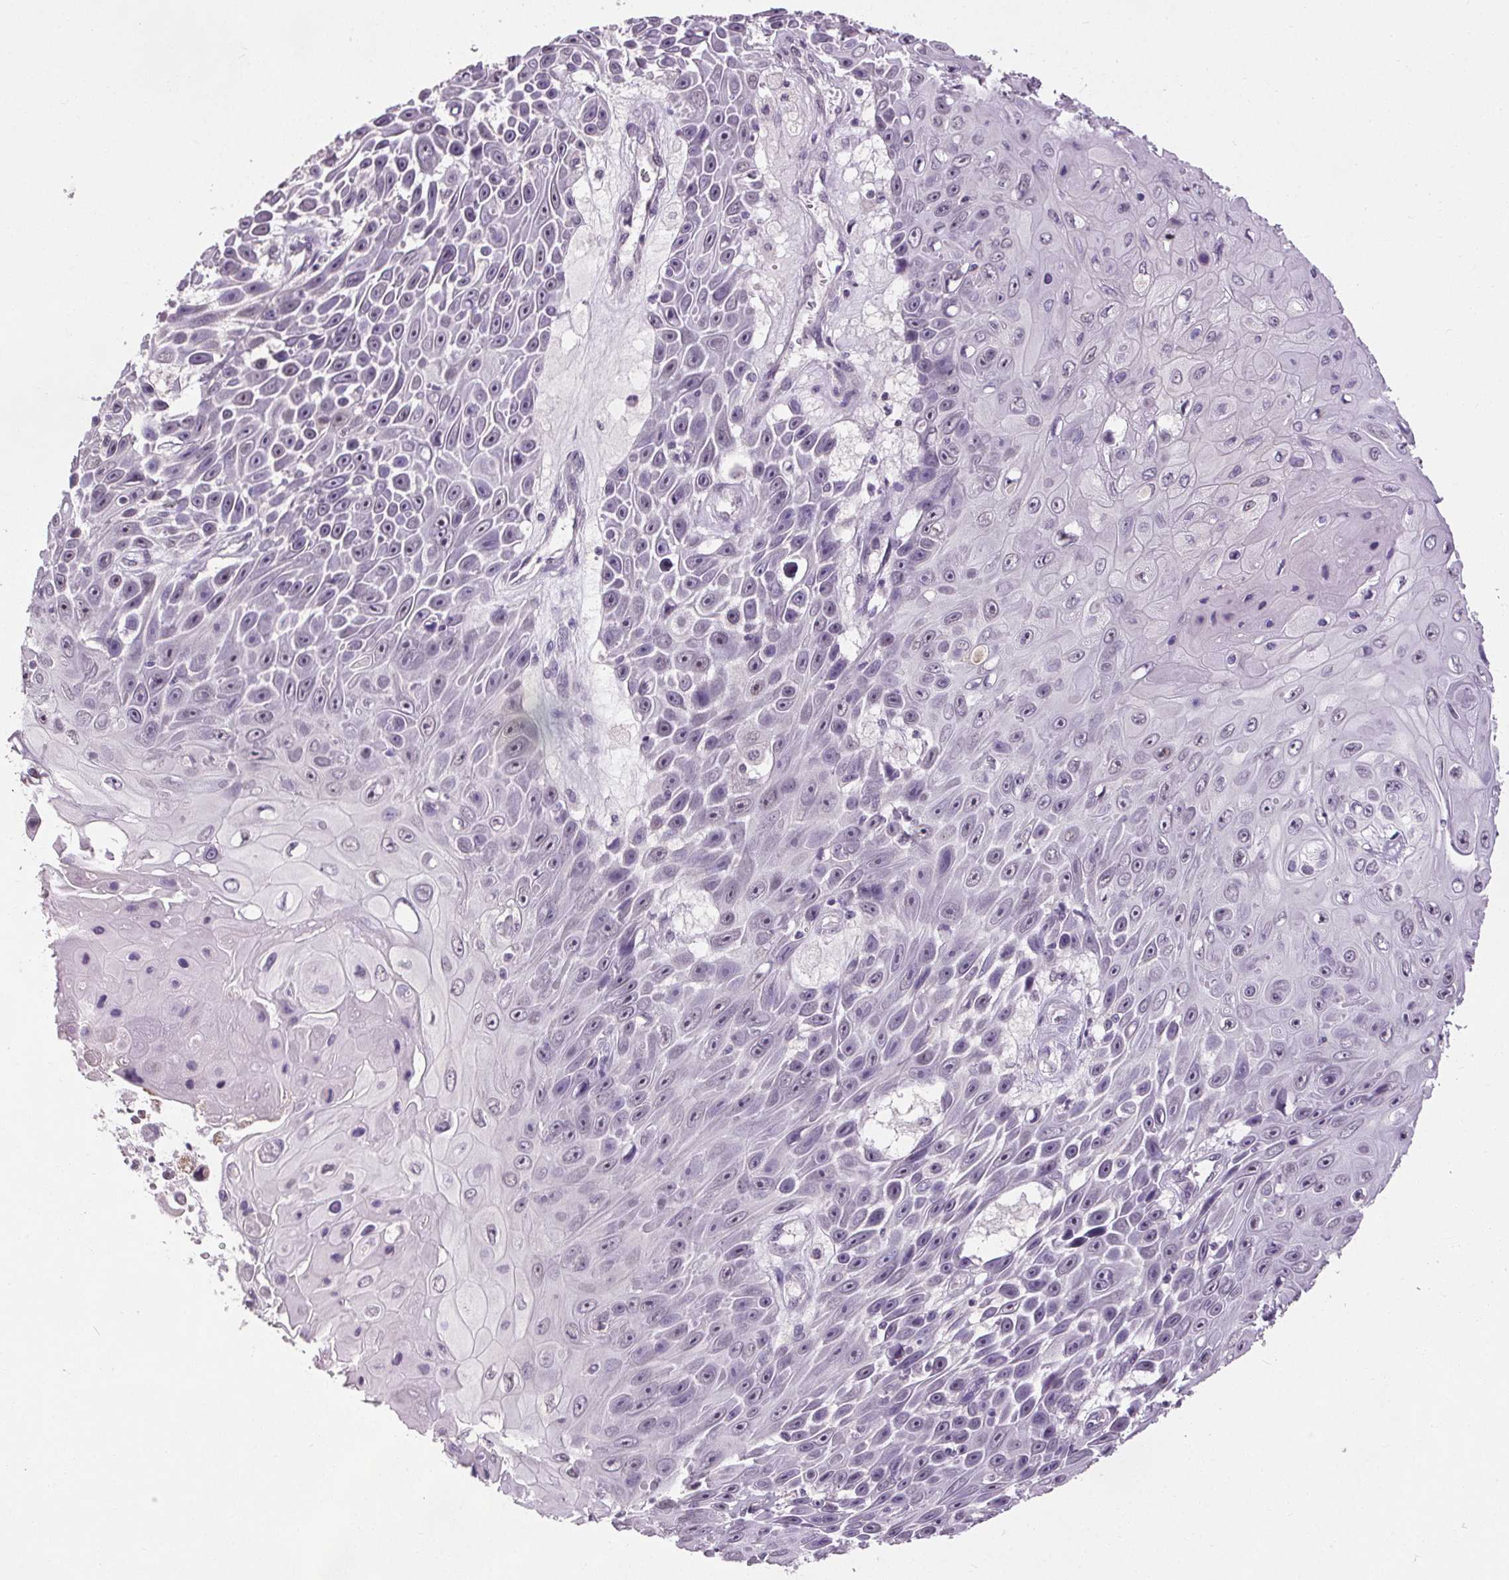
{"staining": {"intensity": "negative", "quantity": "none", "location": "none"}, "tissue": "skin cancer", "cell_type": "Tumor cells", "image_type": "cancer", "snomed": [{"axis": "morphology", "description": "Squamous cell carcinoma, NOS"}, {"axis": "topography", "description": "Skin"}], "caption": "Skin cancer was stained to show a protein in brown. There is no significant expression in tumor cells.", "gene": "SLC2A9", "patient": {"sex": "male", "age": 82}}